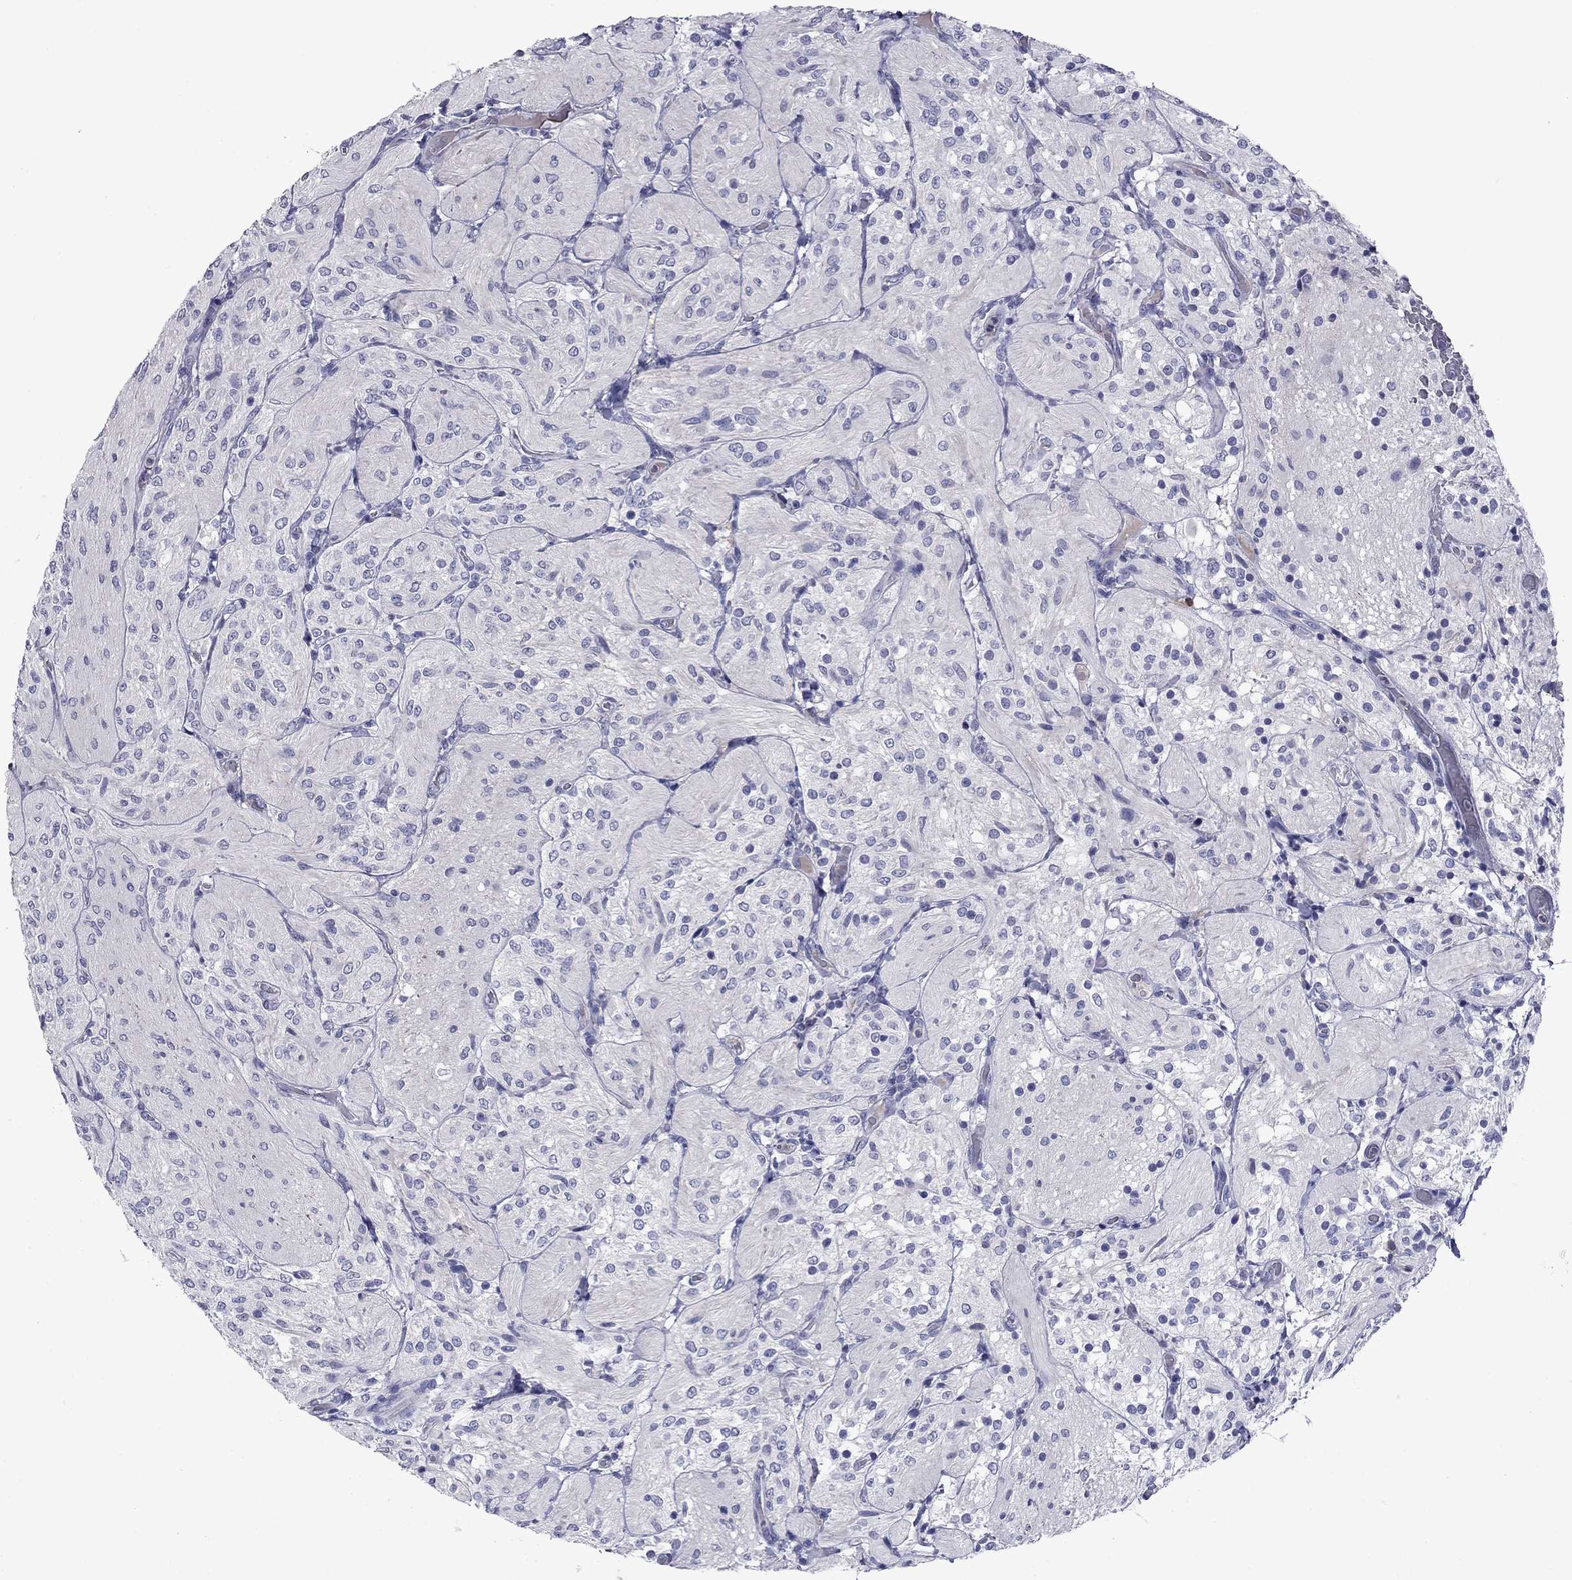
{"staining": {"intensity": "negative", "quantity": "none", "location": "none"}, "tissue": "glioma", "cell_type": "Tumor cells", "image_type": "cancer", "snomed": [{"axis": "morphology", "description": "Glioma, malignant, Low grade"}, {"axis": "topography", "description": "Brain"}], "caption": "High power microscopy histopathology image of an immunohistochemistry histopathology image of malignant glioma (low-grade), revealing no significant staining in tumor cells.", "gene": "CFAP119", "patient": {"sex": "male", "age": 3}}